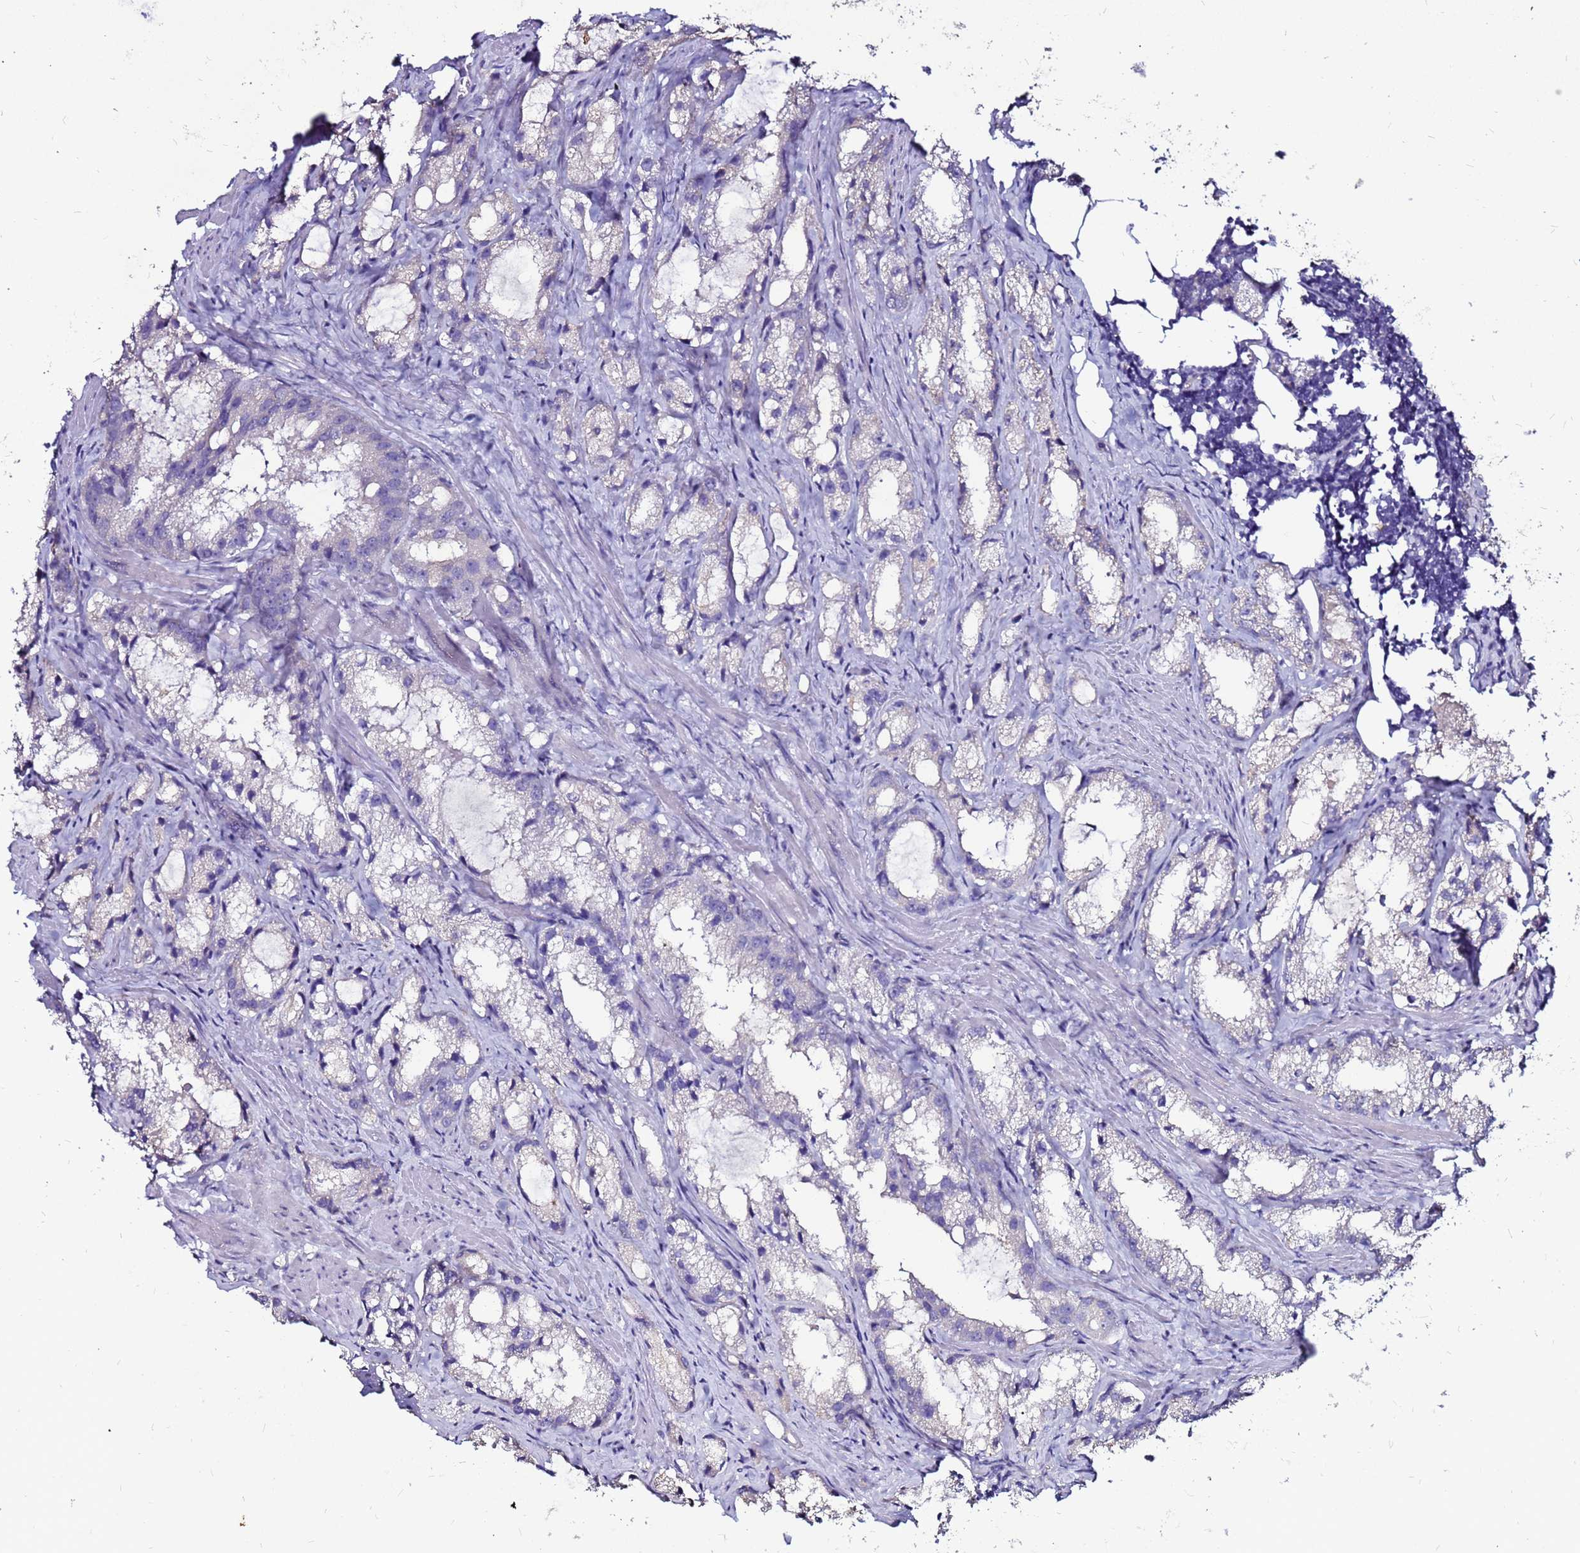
{"staining": {"intensity": "negative", "quantity": "none", "location": "none"}, "tissue": "prostate cancer", "cell_type": "Tumor cells", "image_type": "cancer", "snomed": [{"axis": "morphology", "description": "Adenocarcinoma, High grade"}, {"axis": "topography", "description": "Prostate"}], "caption": "High power microscopy image of an immunohistochemistry histopathology image of prostate cancer, revealing no significant positivity in tumor cells.", "gene": "SLC44A3", "patient": {"sex": "male", "age": 66}}